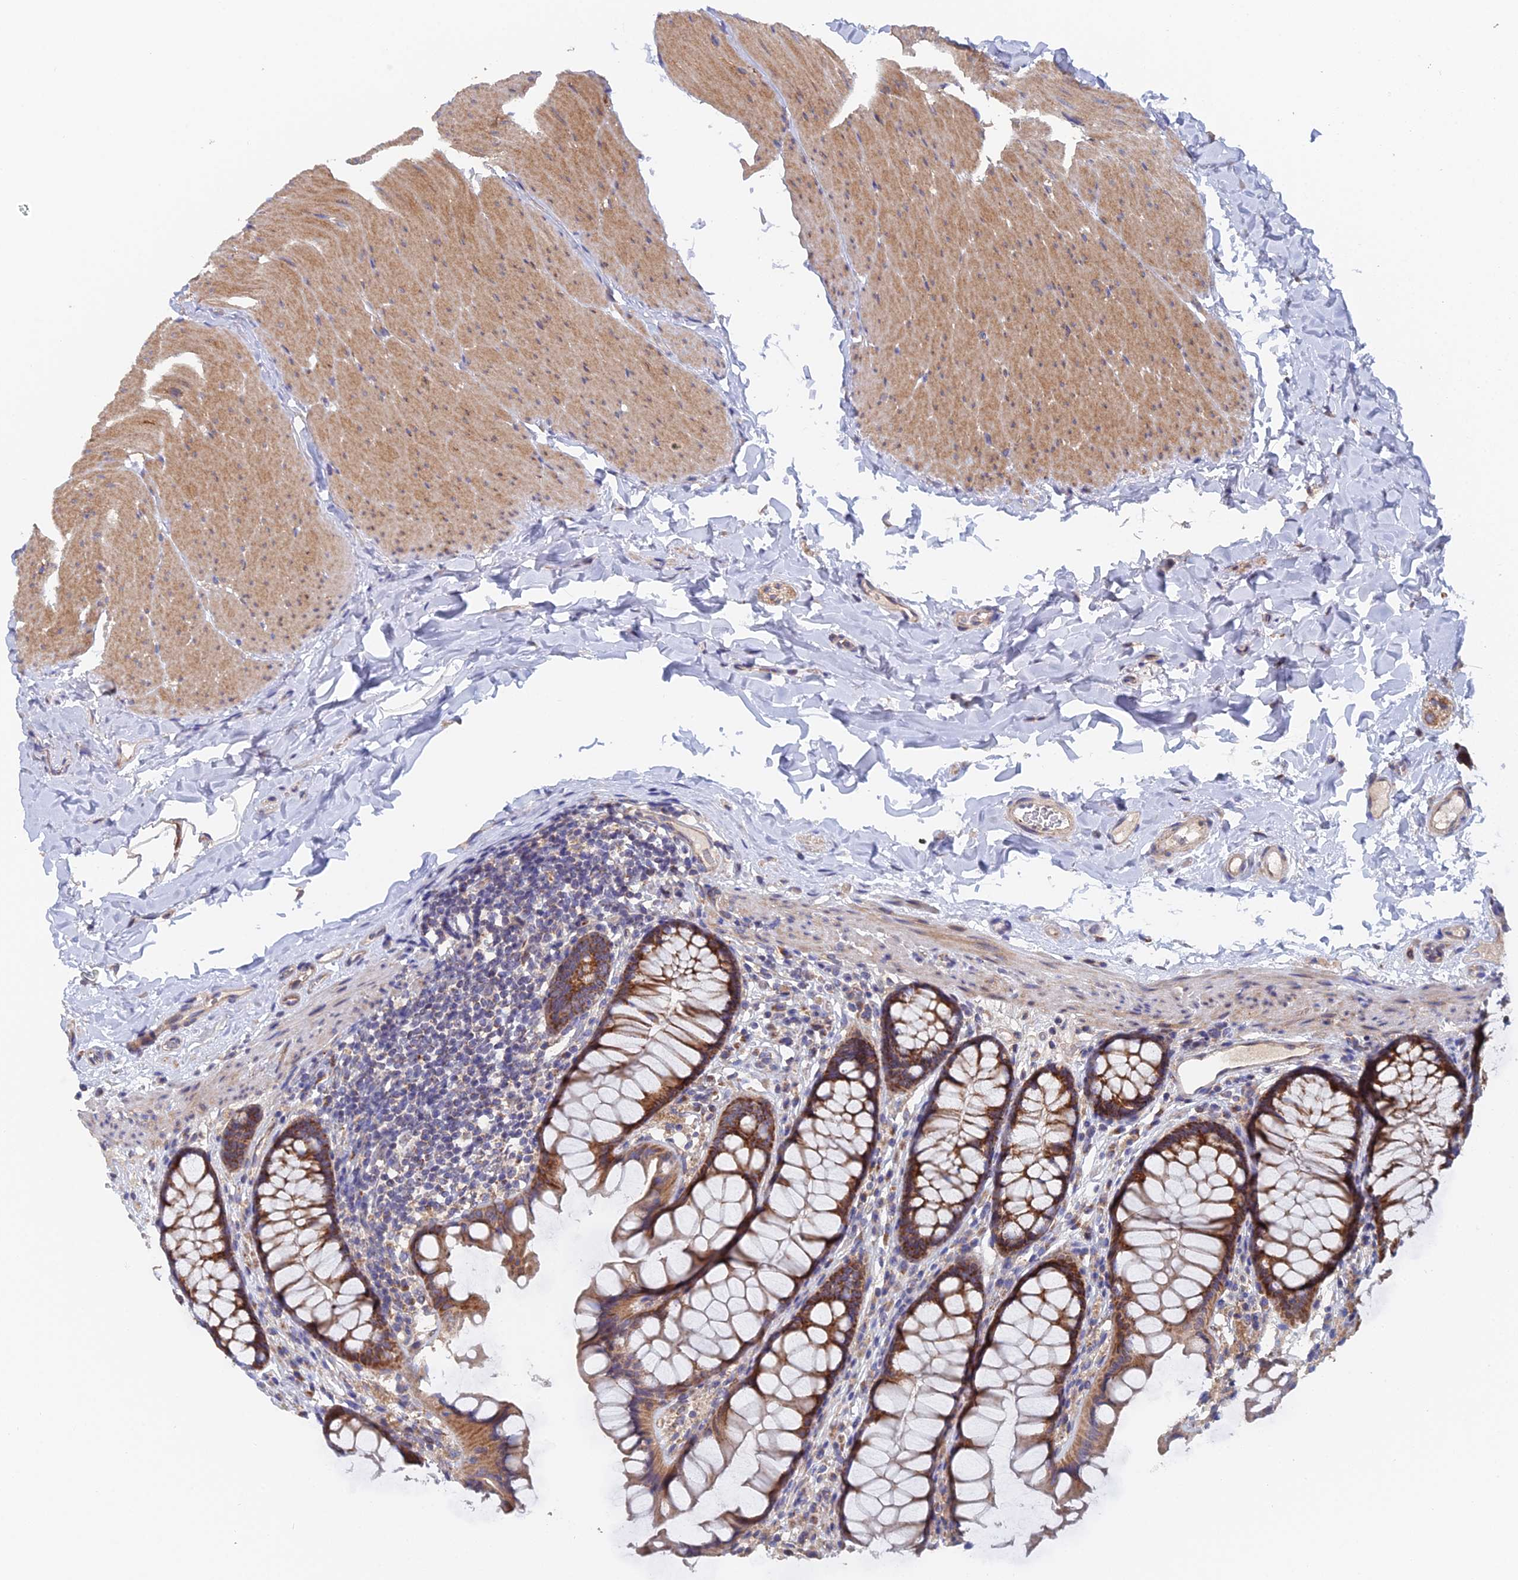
{"staining": {"intensity": "weak", "quantity": "25%-75%", "location": "cytoplasmic/membranous"}, "tissue": "colon", "cell_type": "Endothelial cells", "image_type": "normal", "snomed": [{"axis": "morphology", "description": "Normal tissue, NOS"}, {"axis": "topography", "description": "Colon"}], "caption": "Immunohistochemistry (IHC) histopathology image of unremarkable human colon stained for a protein (brown), which demonstrates low levels of weak cytoplasmic/membranous positivity in approximately 25%-75% of endothelial cells.", "gene": "ECSIT", "patient": {"sex": "female", "age": 55}}